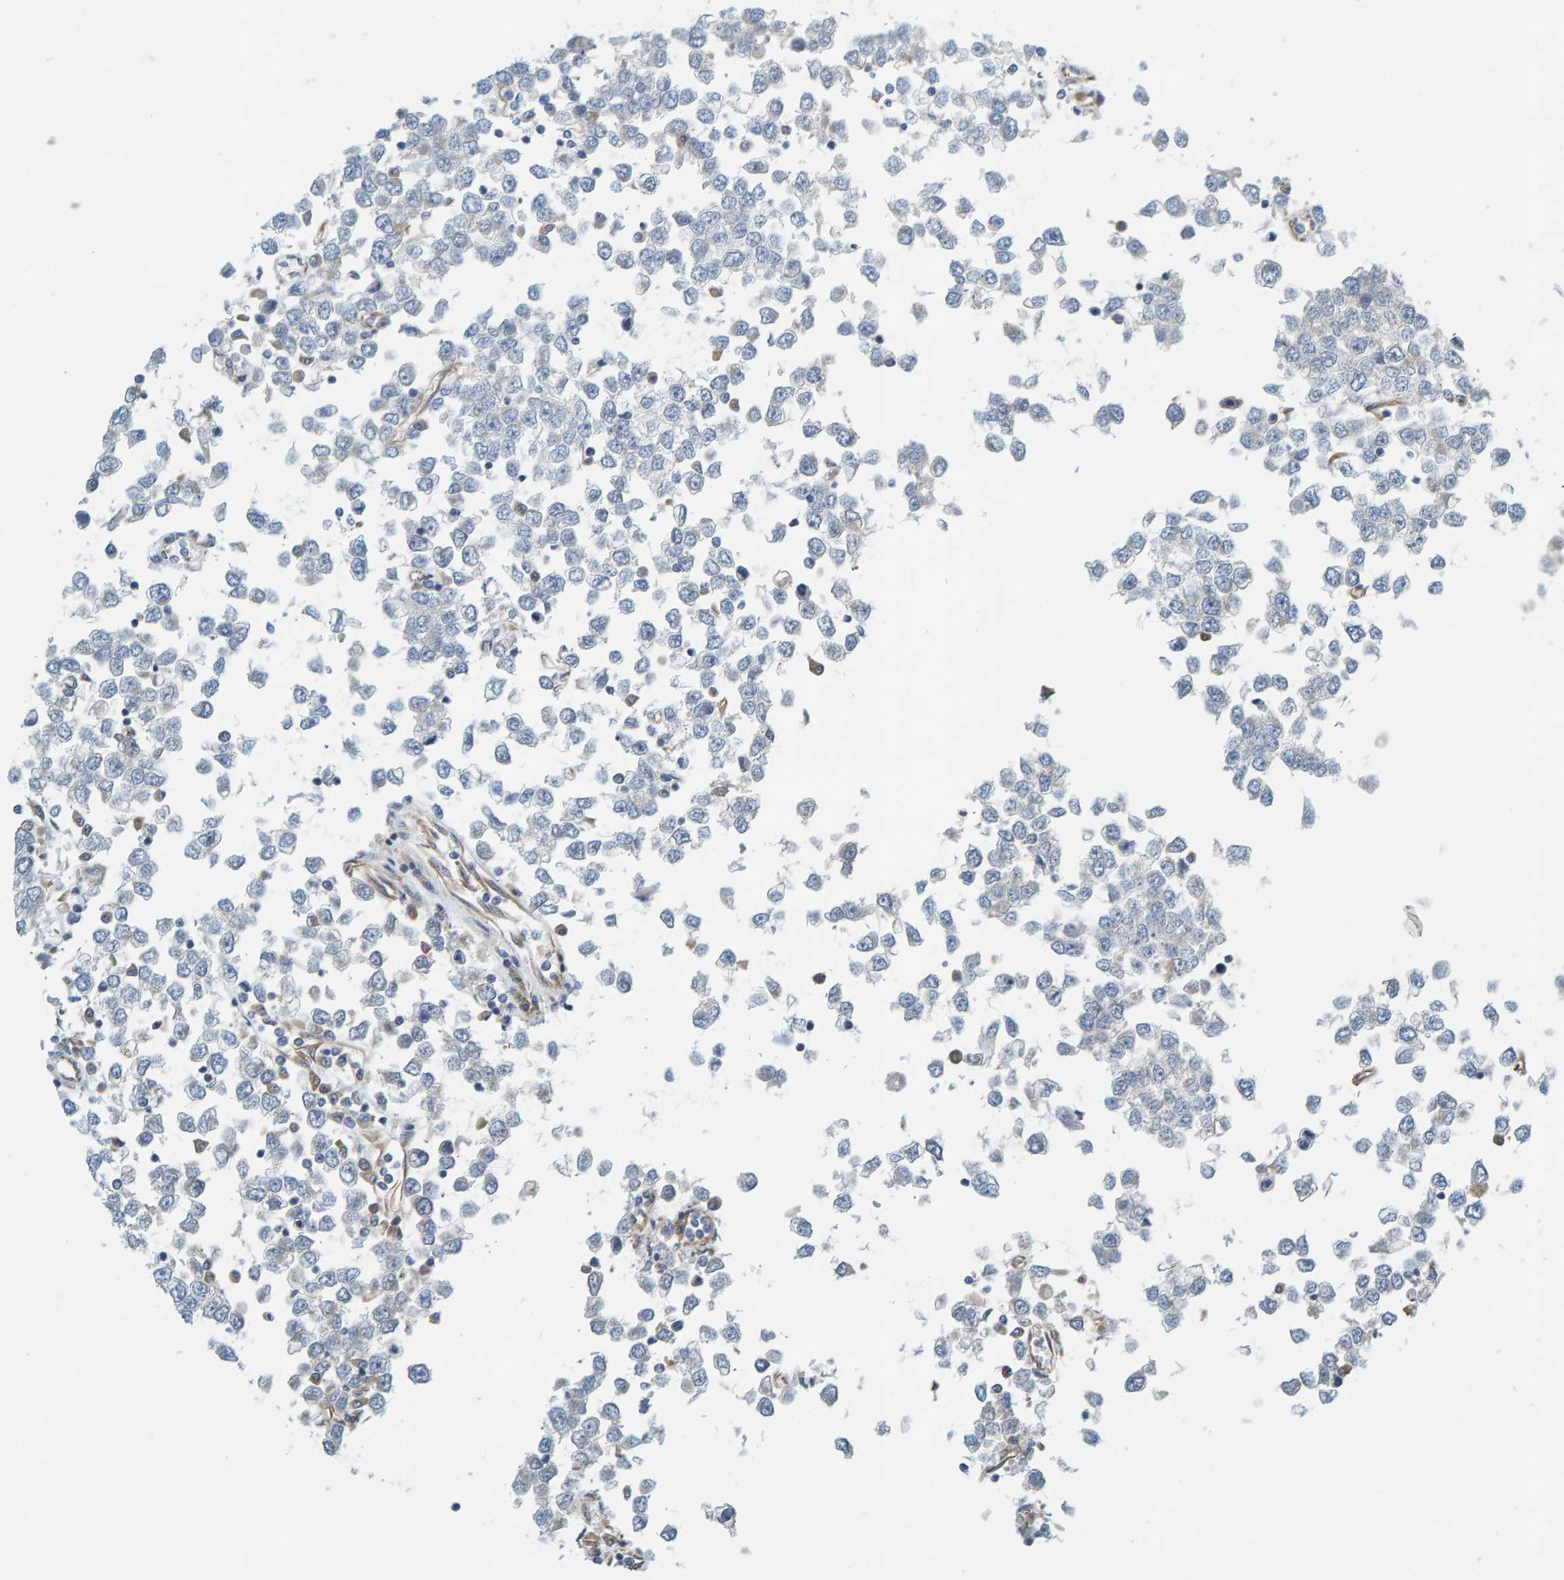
{"staining": {"intensity": "negative", "quantity": "none", "location": "none"}, "tissue": "testis cancer", "cell_type": "Tumor cells", "image_type": "cancer", "snomed": [{"axis": "morphology", "description": "Seminoma, NOS"}, {"axis": "topography", "description": "Testis"}], "caption": "Histopathology image shows no protein positivity in tumor cells of testis cancer tissue.", "gene": "PRKD2", "patient": {"sex": "male", "age": 65}}